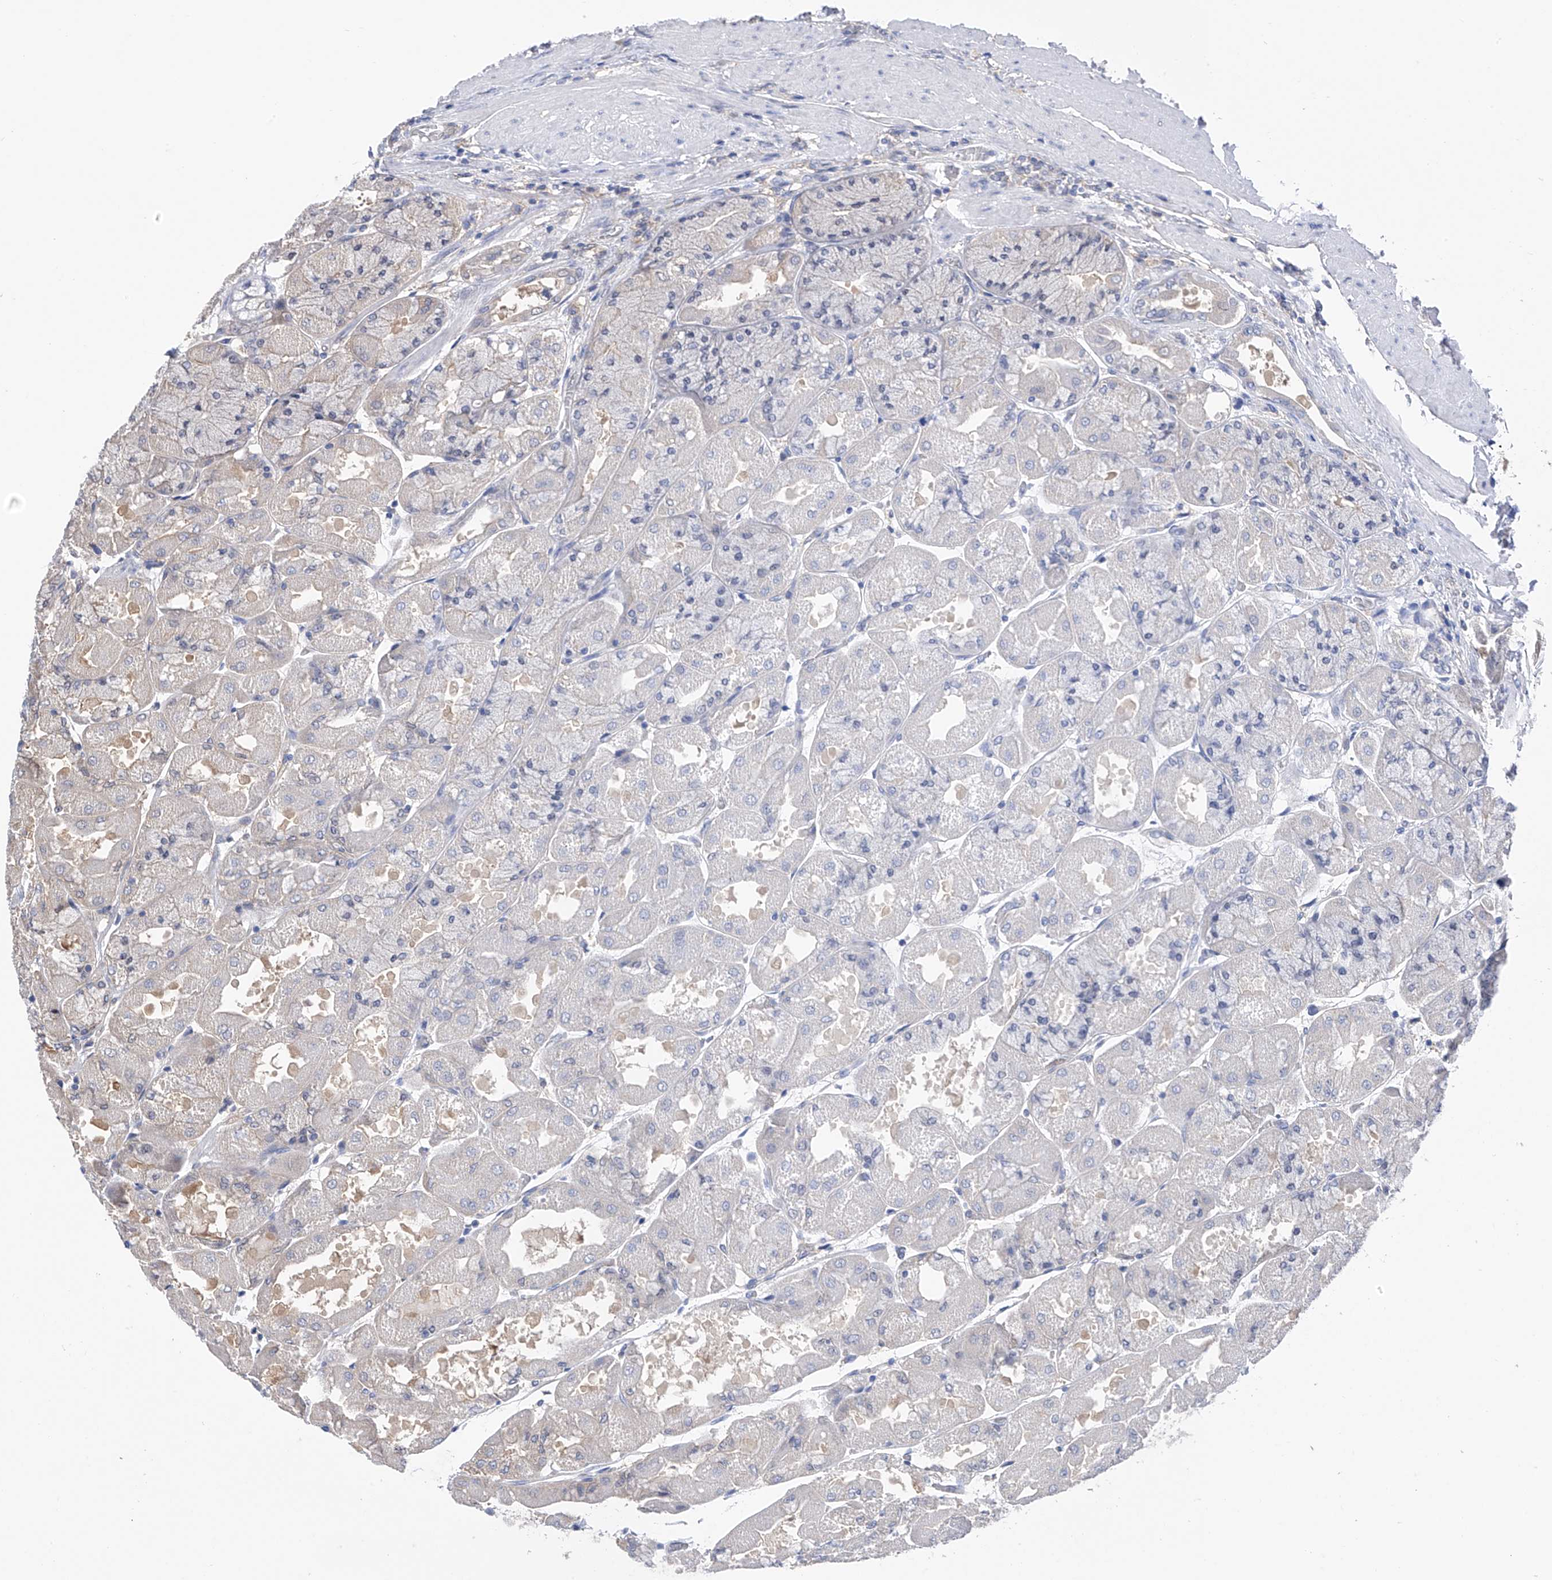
{"staining": {"intensity": "weak", "quantity": "25%-75%", "location": "cytoplasmic/membranous"}, "tissue": "stomach", "cell_type": "Glandular cells", "image_type": "normal", "snomed": [{"axis": "morphology", "description": "Normal tissue, NOS"}, {"axis": "topography", "description": "Stomach"}], "caption": "Protein expression analysis of benign stomach displays weak cytoplasmic/membranous positivity in approximately 25%-75% of glandular cells.", "gene": "CHPF", "patient": {"sex": "female", "age": 61}}